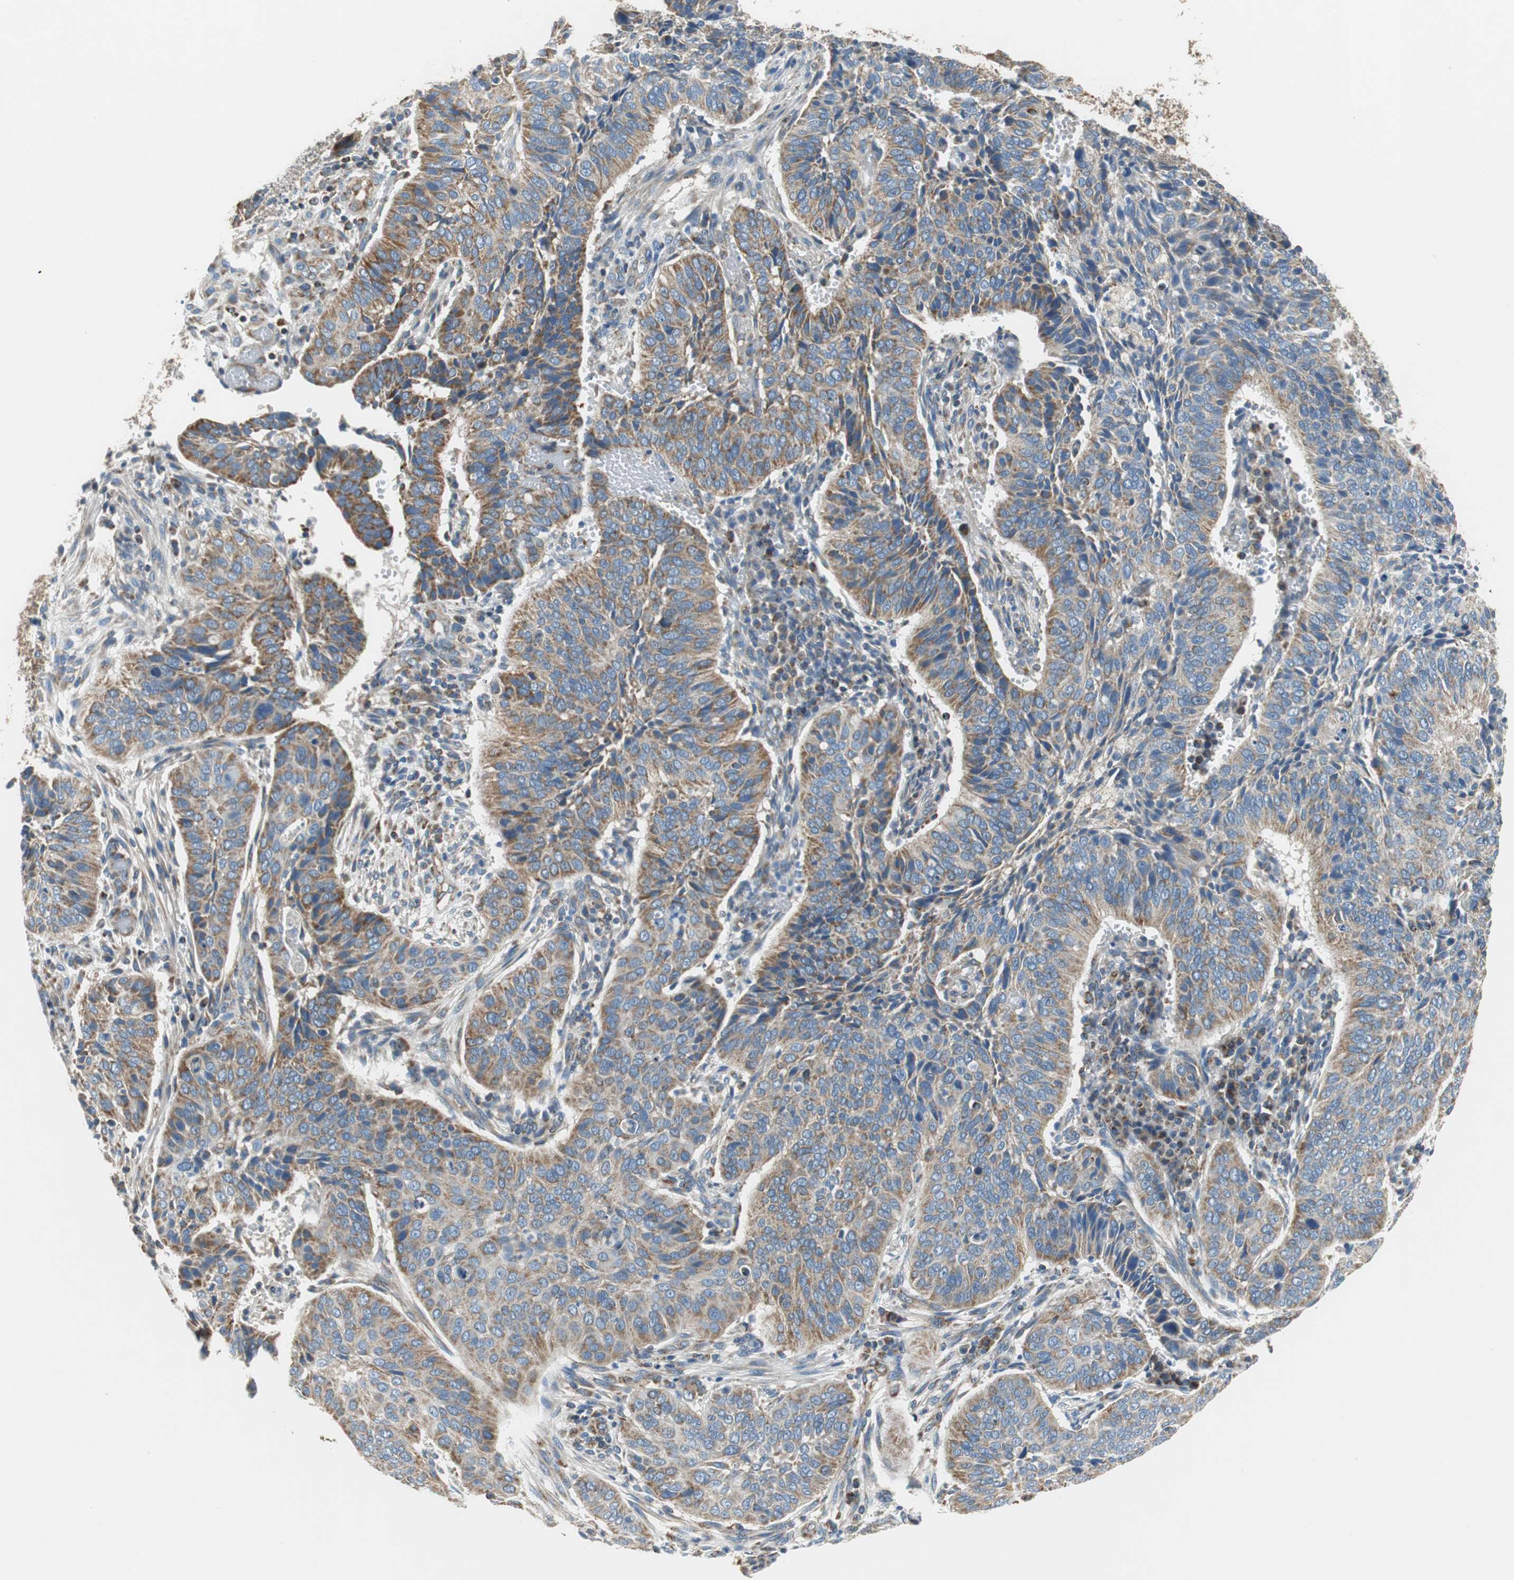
{"staining": {"intensity": "moderate", "quantity": ">75%", "location": "cytoplasmic/membranous"}, "tissue": "cervical cancer", "cell_type": "Tumor cells", "image_type": "cancer", "snomed": [{"axis": "morphology", "description": "Squamous cell carcinoma, NOS"}, {"axis": "topography", "description": "Cervix"}], "caption": "Human cervical cancer stained with a protein marker displays moderate staining in tumor cells.", "gene": "GSTK1", "patient": {"sex": "female", "age": 39}}